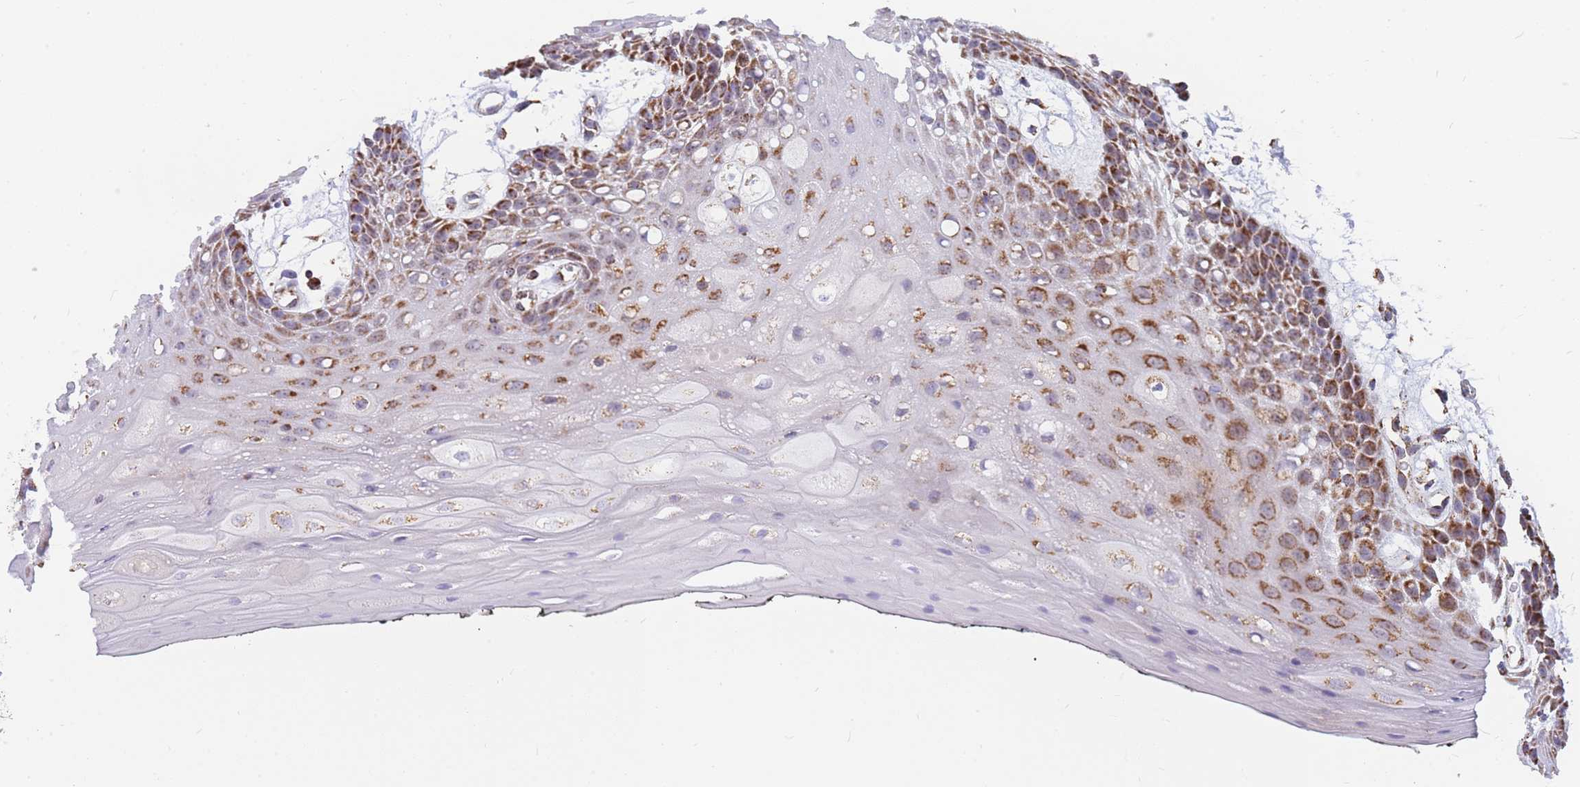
{"staining": {"intensity": "strong", "quantity": "25%-75%", "location": "cytoplasmic/membranous"}, "tissue": "oral mucosa", "cell_type": "Squamous epithelial cells", "image_type": "normal", "snomed": [{"axis": "morphology", "description": "Normal tissue, NOS"}, {"axis": "topography", "description": "Oral tissue"}, {"axis": "topography", "description": "Tounge, NOS"}], "caption": "This photomicrograph exhibits immunohistochemistry staining of unremarkable oral mucosa, with high strong cytoplasmic/membranous positivity in approximately 25%-75% of squamous epithelial cells.", "gene": "DDX49", "patient": {"sex": "female", "age": 59}}